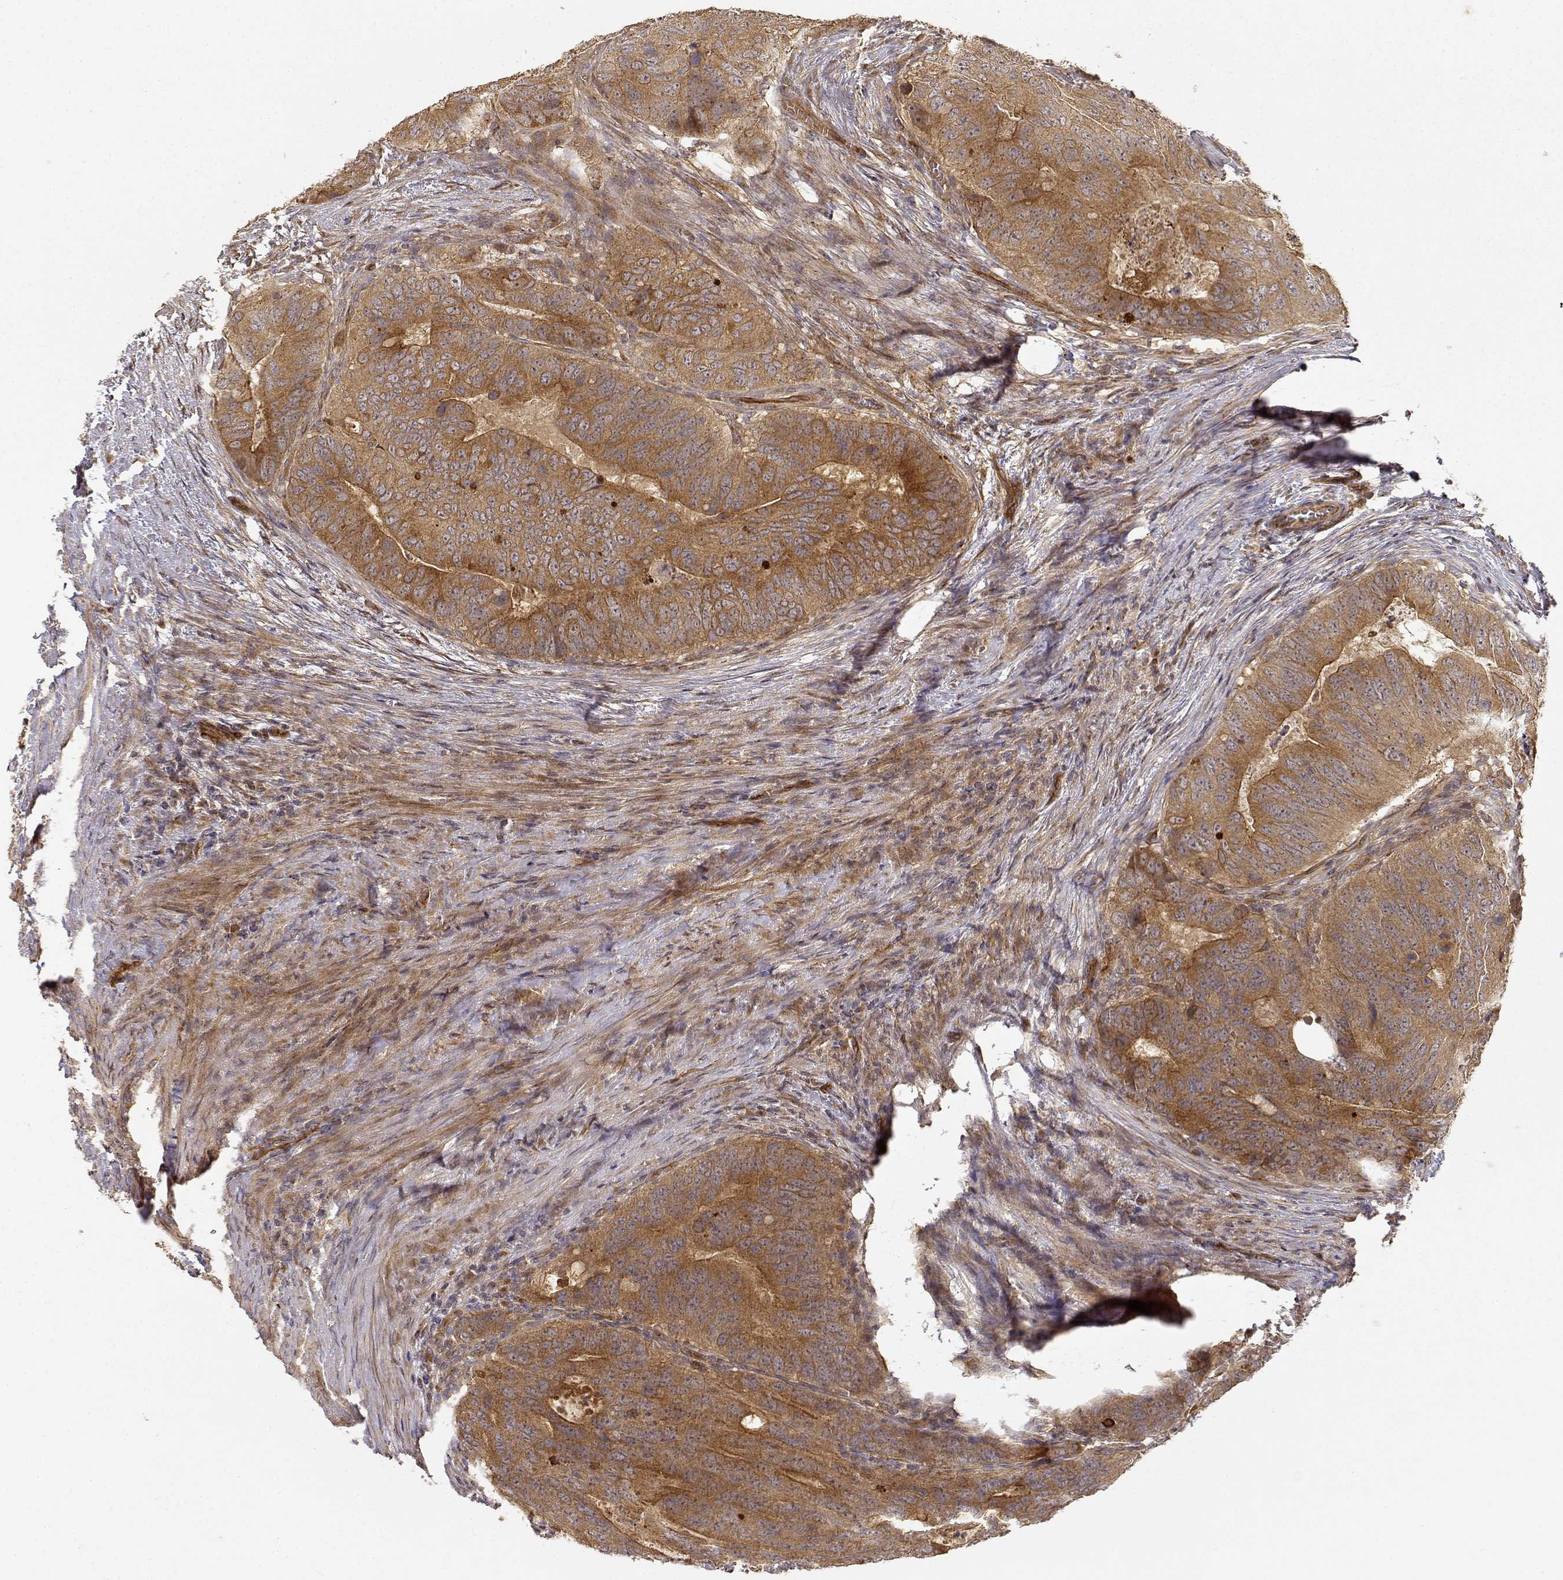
{"staining": {"intensity": "moderate", "quantity": ">75%", "location": "cytoplasmic/membranous"}, "tissue": "colorectal cancer", "cell_type": "Tumor cells", "image_type": "cancer", "snomed": [{"axis": "morphology", "description": "Adenocarcinoma, NOS"}, {"axis": "topography", "description": "Colon"}], "caption": "The image reveals immunohistochemical staining of adenocarcinoma (colorectal). There is moderate cytoplasmic/membranous positivity is seen in approximately >75% of tumor cells.", "gene": "CDK5RAP2", "patient": {"sex": "male", "age": 79}}